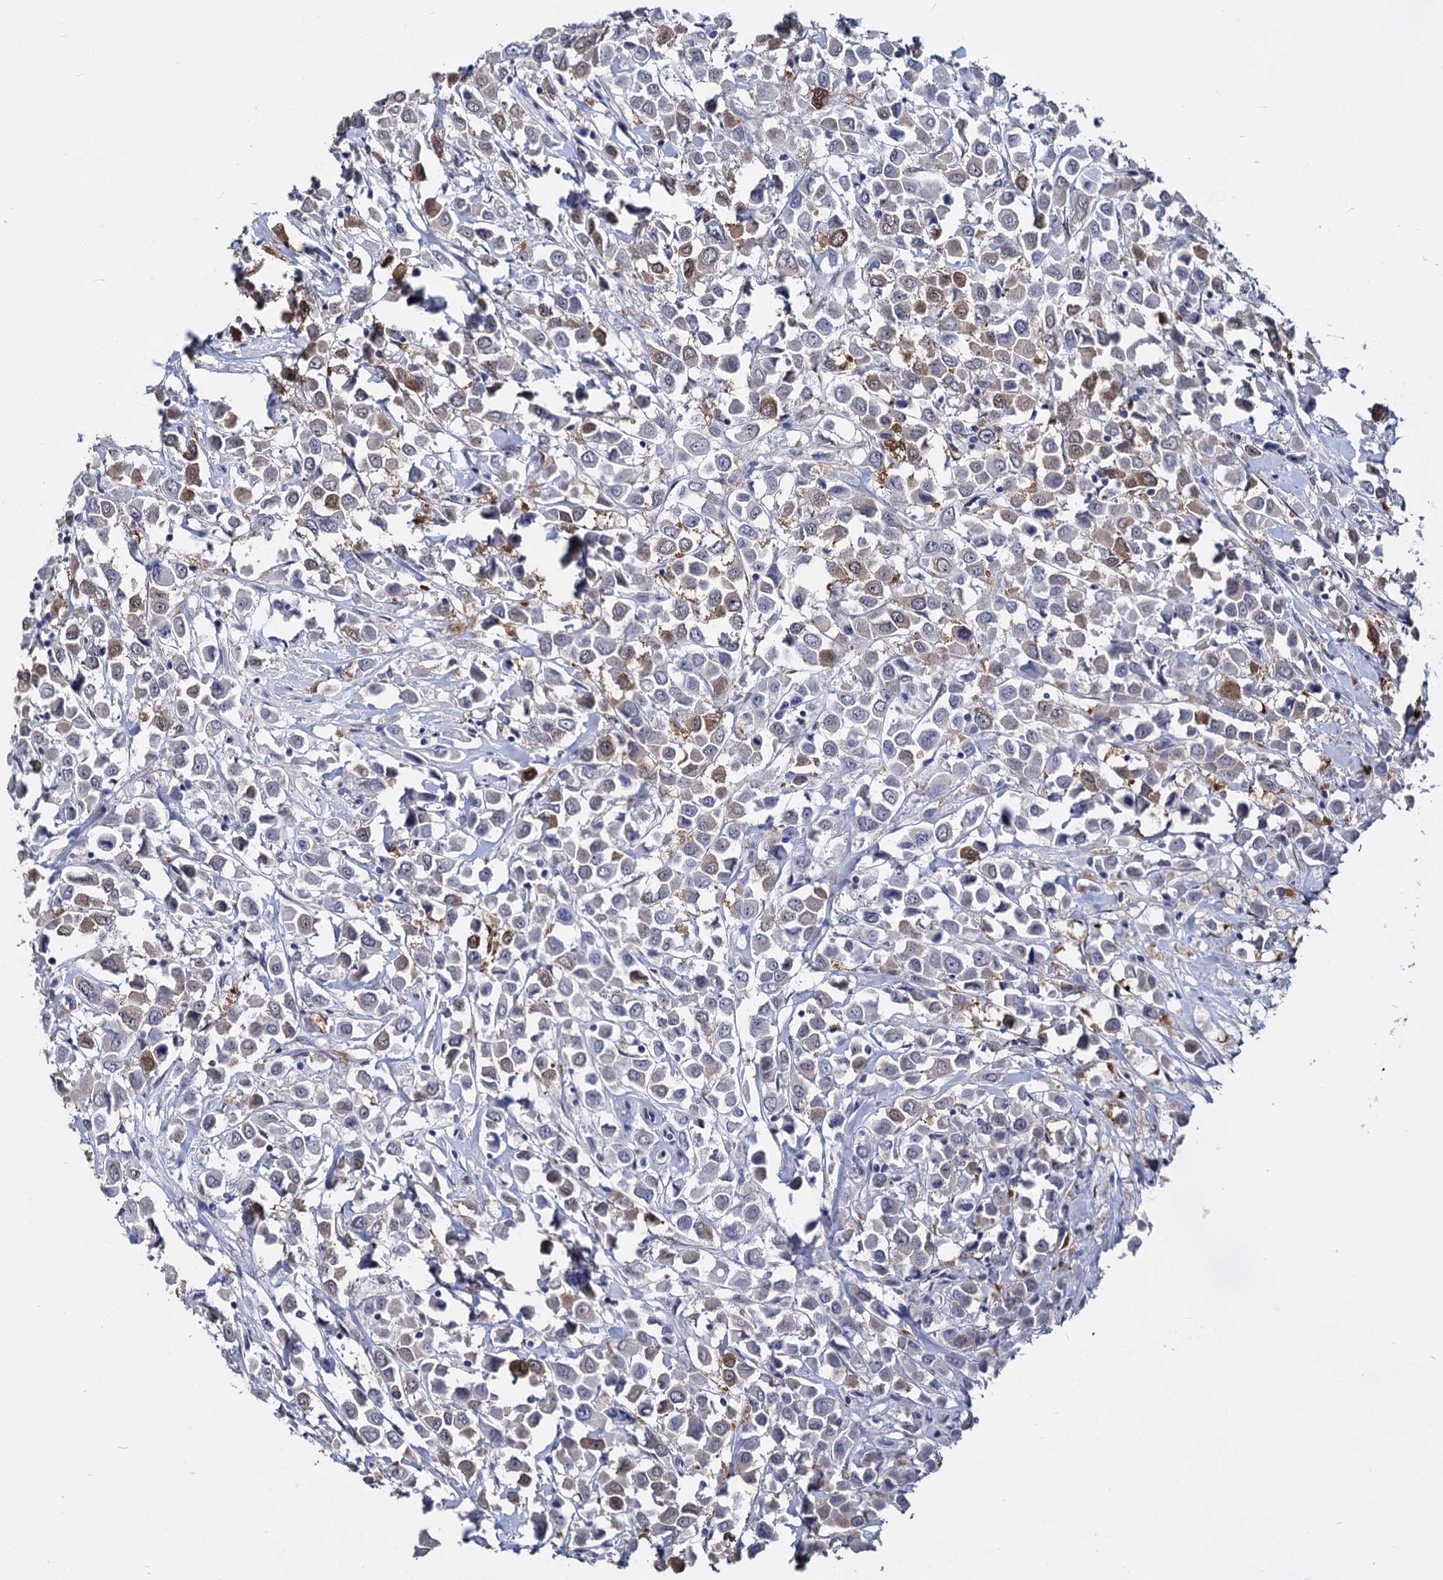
{"staining": {"intensity": "moderate", "quantity": "25%-75%", "location": "cytoplasmic/membranous,nuclear"}, "tissue": "breast cancer", "cell_type": "Tumor cells", "image_type": "cancer", "snomed": [{"axis": "morphology", "description": "Duct carcinoma"}, {"axis": "topography", "description": "Breast"}], "caption": "The photomicrograph reveals staining of breast cancer, revealing moderate cytoplasmic/membranous and nuclear protein positivity (brown color) within tumor cells. (Brightfield microscopy of DAB IHC at high magnification).", "gene": "MAGEA4", "patient": {"sex": "female", "age": 61}}